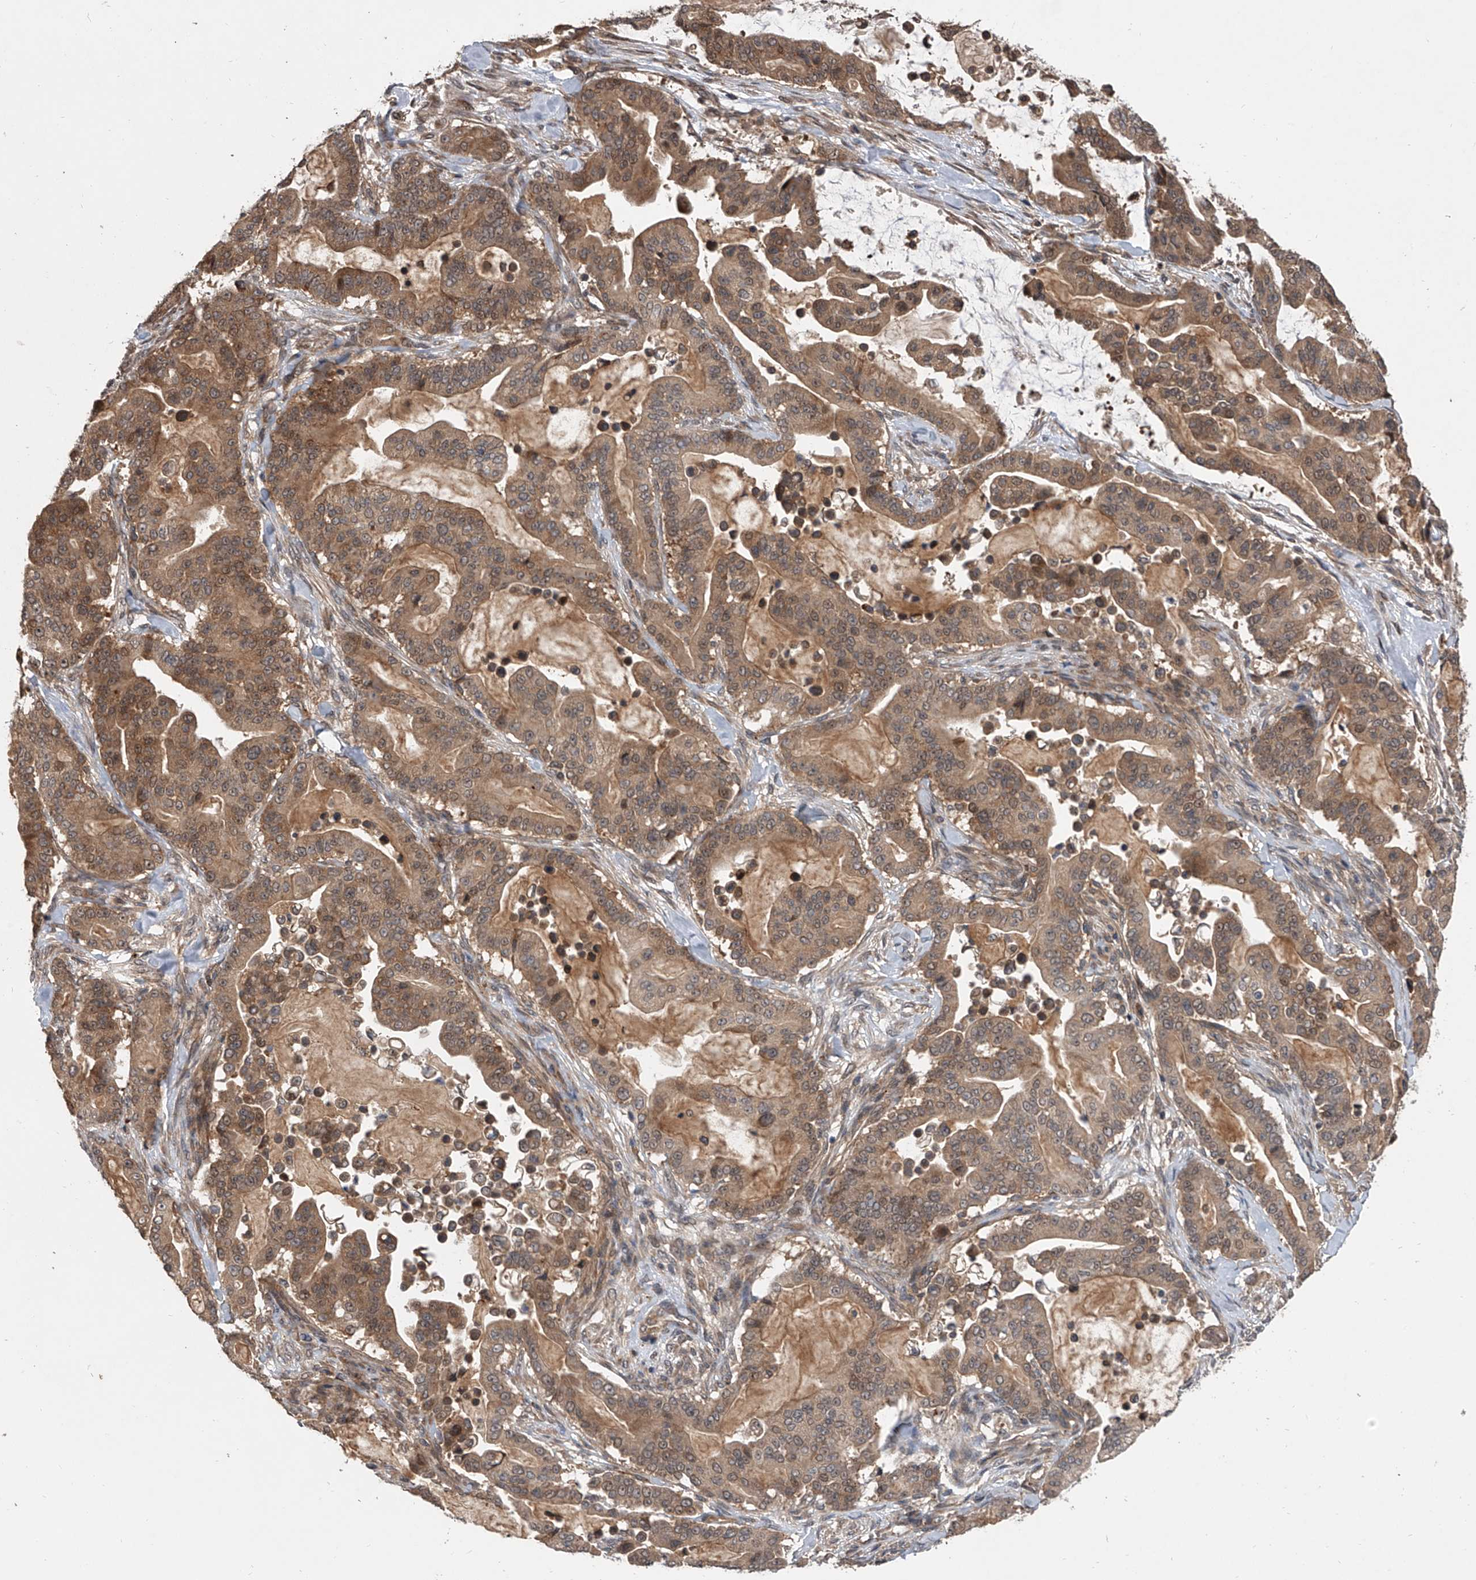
{"staining": {"intensity": "moderate", "quantity": ">75%", "location": "cytoplasmic/membranous,nuclear"}, "tissue": "pancreatic cancer", "cell_type": "Tumor cells", "image_type": "cancer", "snomed": [{"axis": "morphology", "description": "Adenocarcinoma, NOS"}, {"axis": "topography", "description": "Pancreas"}], "caption": "Immunohistochemistry histopathology image of neoplastic tissue: human pancreatic adenocarcinoma stained using IHC demonstrates medium levels of moderate protein expression localized specifically in the cytoplasmic/membranous and nuclear of tumor cells, appearing as a cytoplasmic/membranous and nuclear brown color.", "gene": "GEMIN8", "patient": {"sex": "male", "age": 63}}